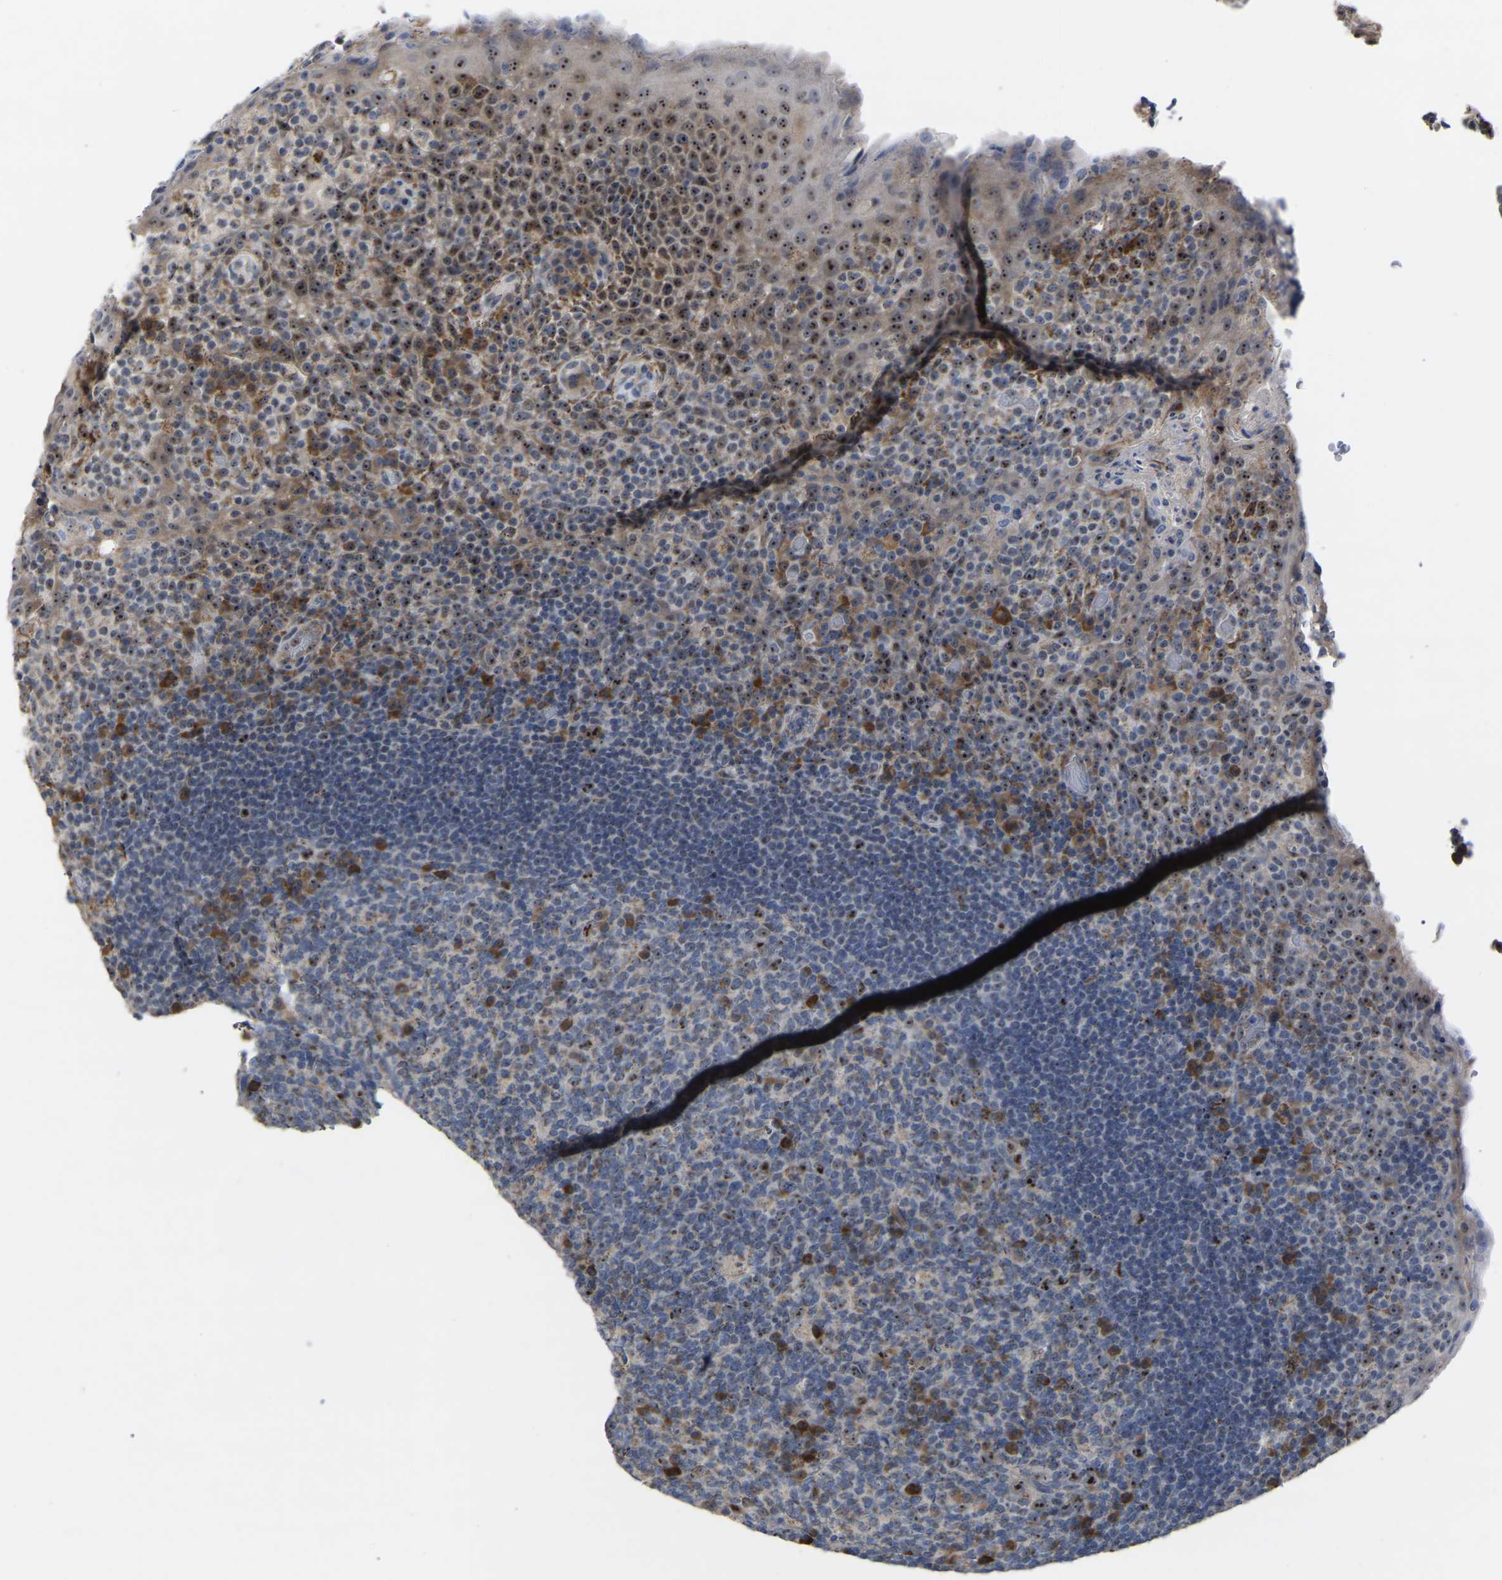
{"staining": {"intensity": "moderate", "quantity": "25%-75%", "location": "cytoplasmic/membranous,nuclear"}, "tissue": "tonsil", "cell_type": "Germinal center cells", "image_type": "normal", "snomed": [{"axis": "morphology", "description": "Normal tissue, NOS"}, {"axis": "topography", "description": "Tonsil"}], "caption": "IHC image of benign tonsil: tonsil stained using IHC reveals medium levels of moderate protein expression localized specifically in the cytoplasmic/membranous,nuclear of germinal center cells, appearing as a cytoplasmic/membranous,nuclear brown color.", "gene": "NOP53", "patient": {"sex": "male", "age": 17}}